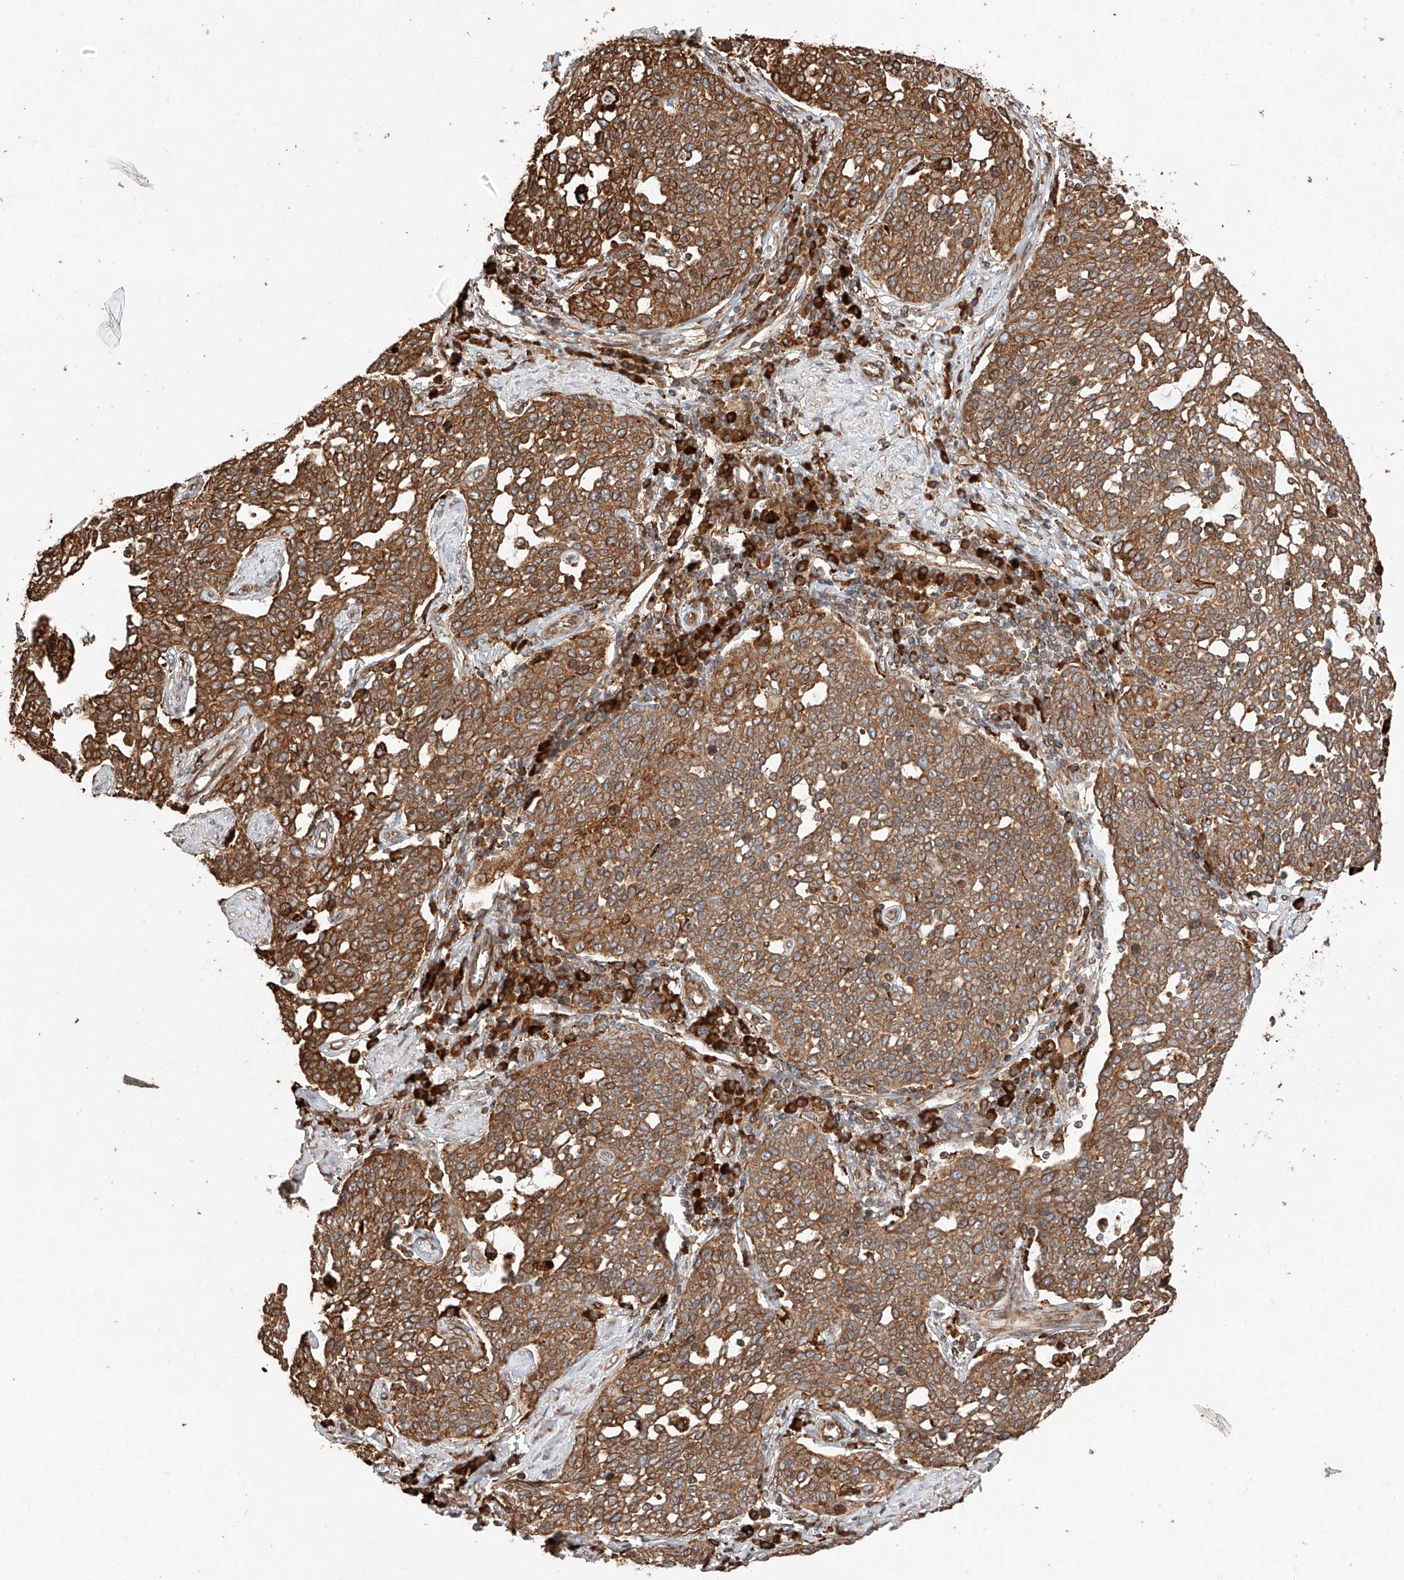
{"staining": {"intensity": "moderate", "quantity": ">75%", "location": "cytoplasmic/membranous"}, "tissue": "cervical cancer", "cell_type": "Tumor cells", "image_type": "cancer", "snomed": [{"axis": "morphology", "description": "Squamous cell carcinoma, NOS"}, {"axis": "topography", "description": "Cervix"}], "caption": "Moderate cytoplasmic/membranous protein expression is identified in about >75% of tumor cells in cervical cancer. The protein is stained brown, and the nuclei are stained in blue (DAB (3,3'-diaminobenzidine) IHC with brightfield microscopy, high magnification).", "gene": "ZNF84", "patient": {"sex": "female", "age": 34}}